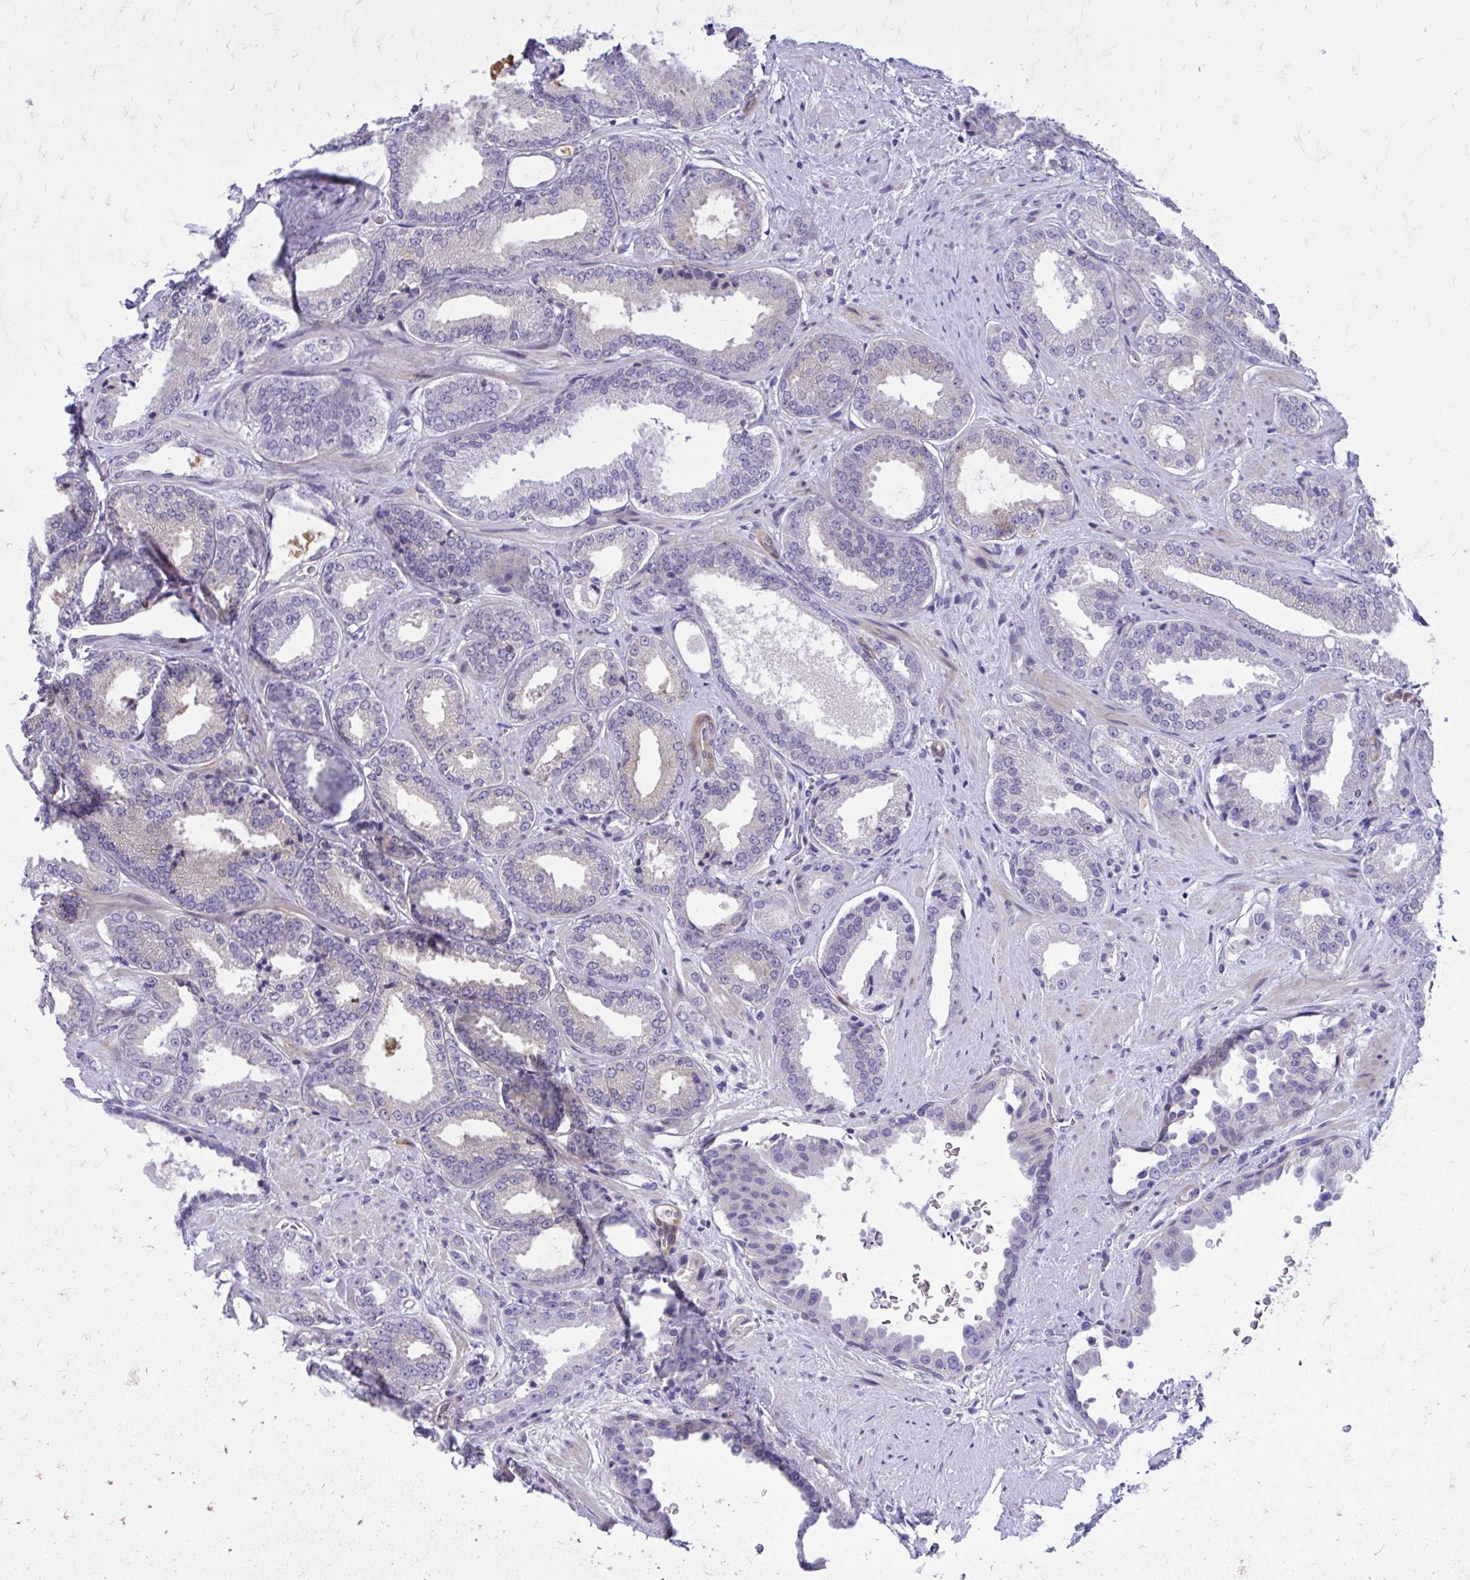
{"staining": {"intensity": "negative", "quantity": "none", "location": "none"}, "tissue": "prostate cancer", "cell_type": "Tumor cells", "image_type": "cancer", "snomed": [{"axis": "morphology", "description": "Adenocarcinoma, Low grade"}, {"axis": "topography", "description": "Prostate"}], "caption": "Prostate adenocarcinoma (low-grade) was stained to show a protein in brown. There is no significant expression in tumor cells.", "gene": "ADAMTSL1", "patient": {"sex": "male", "age": 67}}